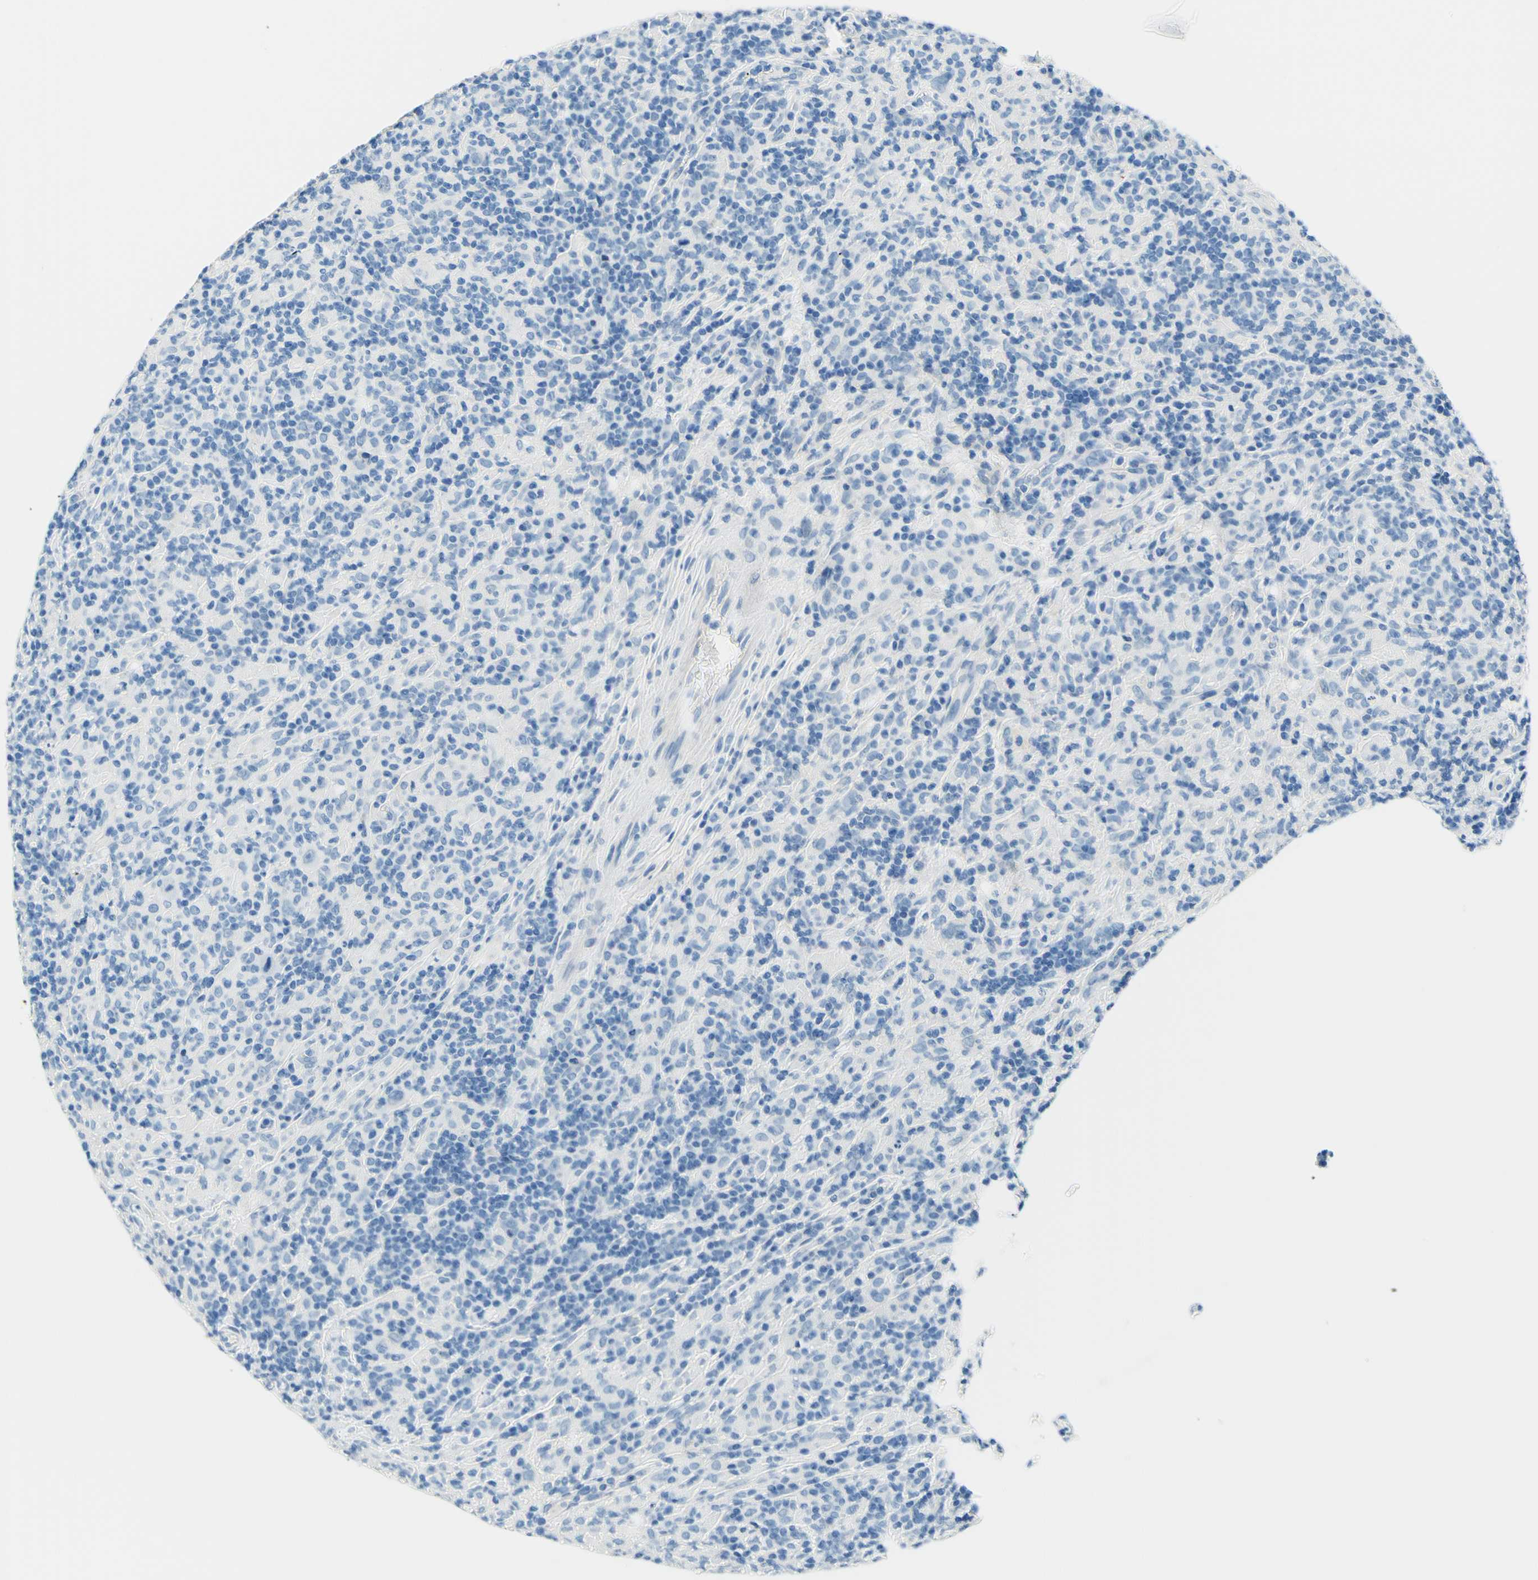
{"staining": {"intensity": "negative", "quantity": "none", "location": "none"}, "tissue": "lymphoma", "cell_type": "Tumor cells", "image_type": "cancer", "snomed": [{"axis": "morphology", "description": "Hodgkin's disease, NOS"}, {"axis": "topography", "description": "Lymph node"}], "caption": "Human Hodgkin's disease stained for a protein using IHC demonstrates no staining in tumor cells.", "gene": "PASD1", "patient": {"sex": "male", "age": 70}}